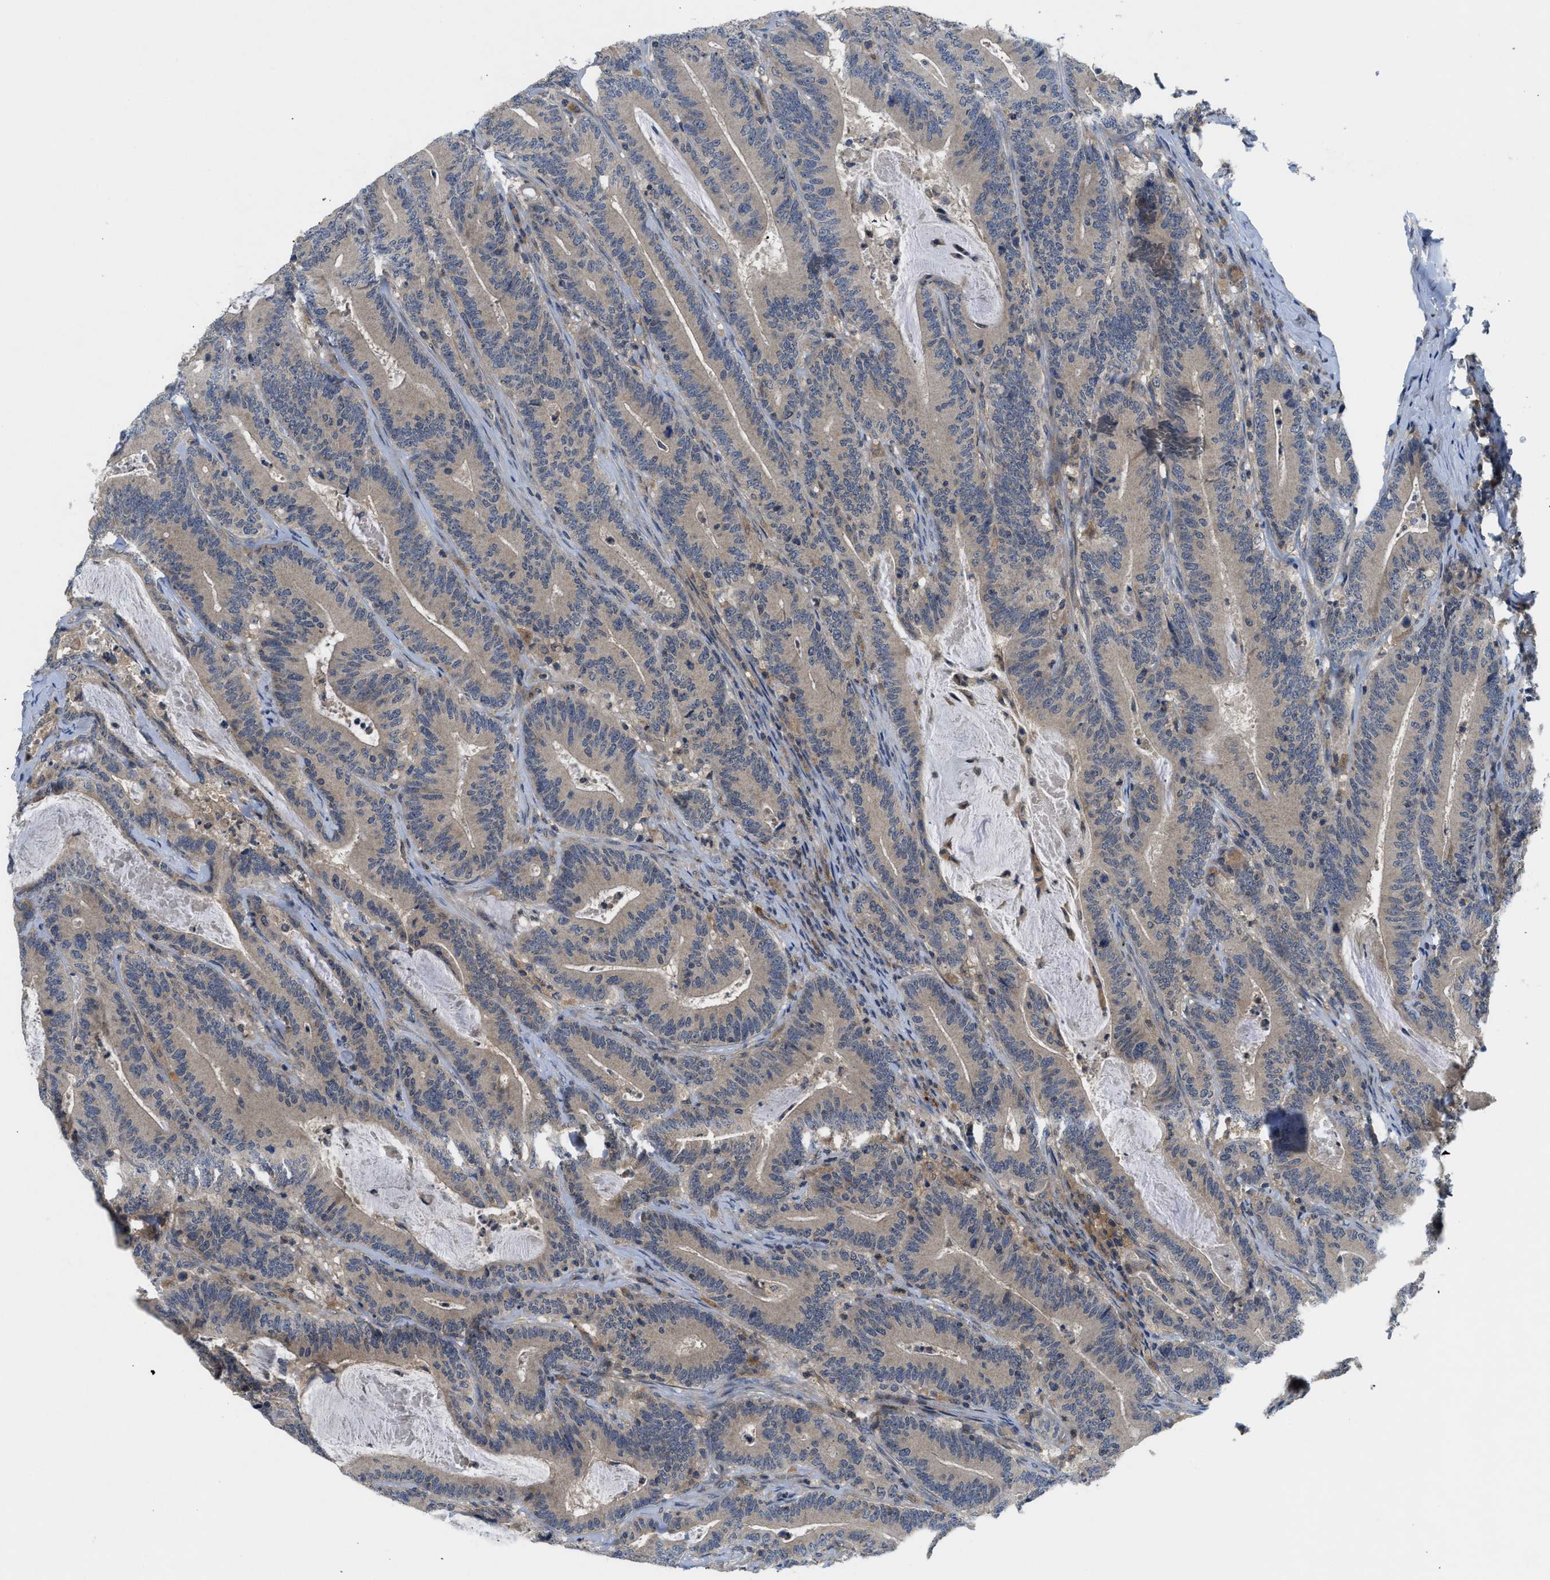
{"staining": {"intensity": "weak", "quantity": ">75%", "location": "cytoplasmic/membranous"}, "tissue": "colorectal cancer", "cell_type": "Tumor cells", "image_type": "cancer", "snomed": [{"axis": "morphology", "description": "Adenocarcinoma, NOS"}, {"axis": "topography", "description": "Colon"}], "caption": "Weak cytoplasmic/membranous positivity is present in approximately >75% of tumor cells in colorectal cancer. (IHC, brightfield microscopy, high magnification).", "gene": "PDE7A", "patient": {"sex": "female", "age": 66}}